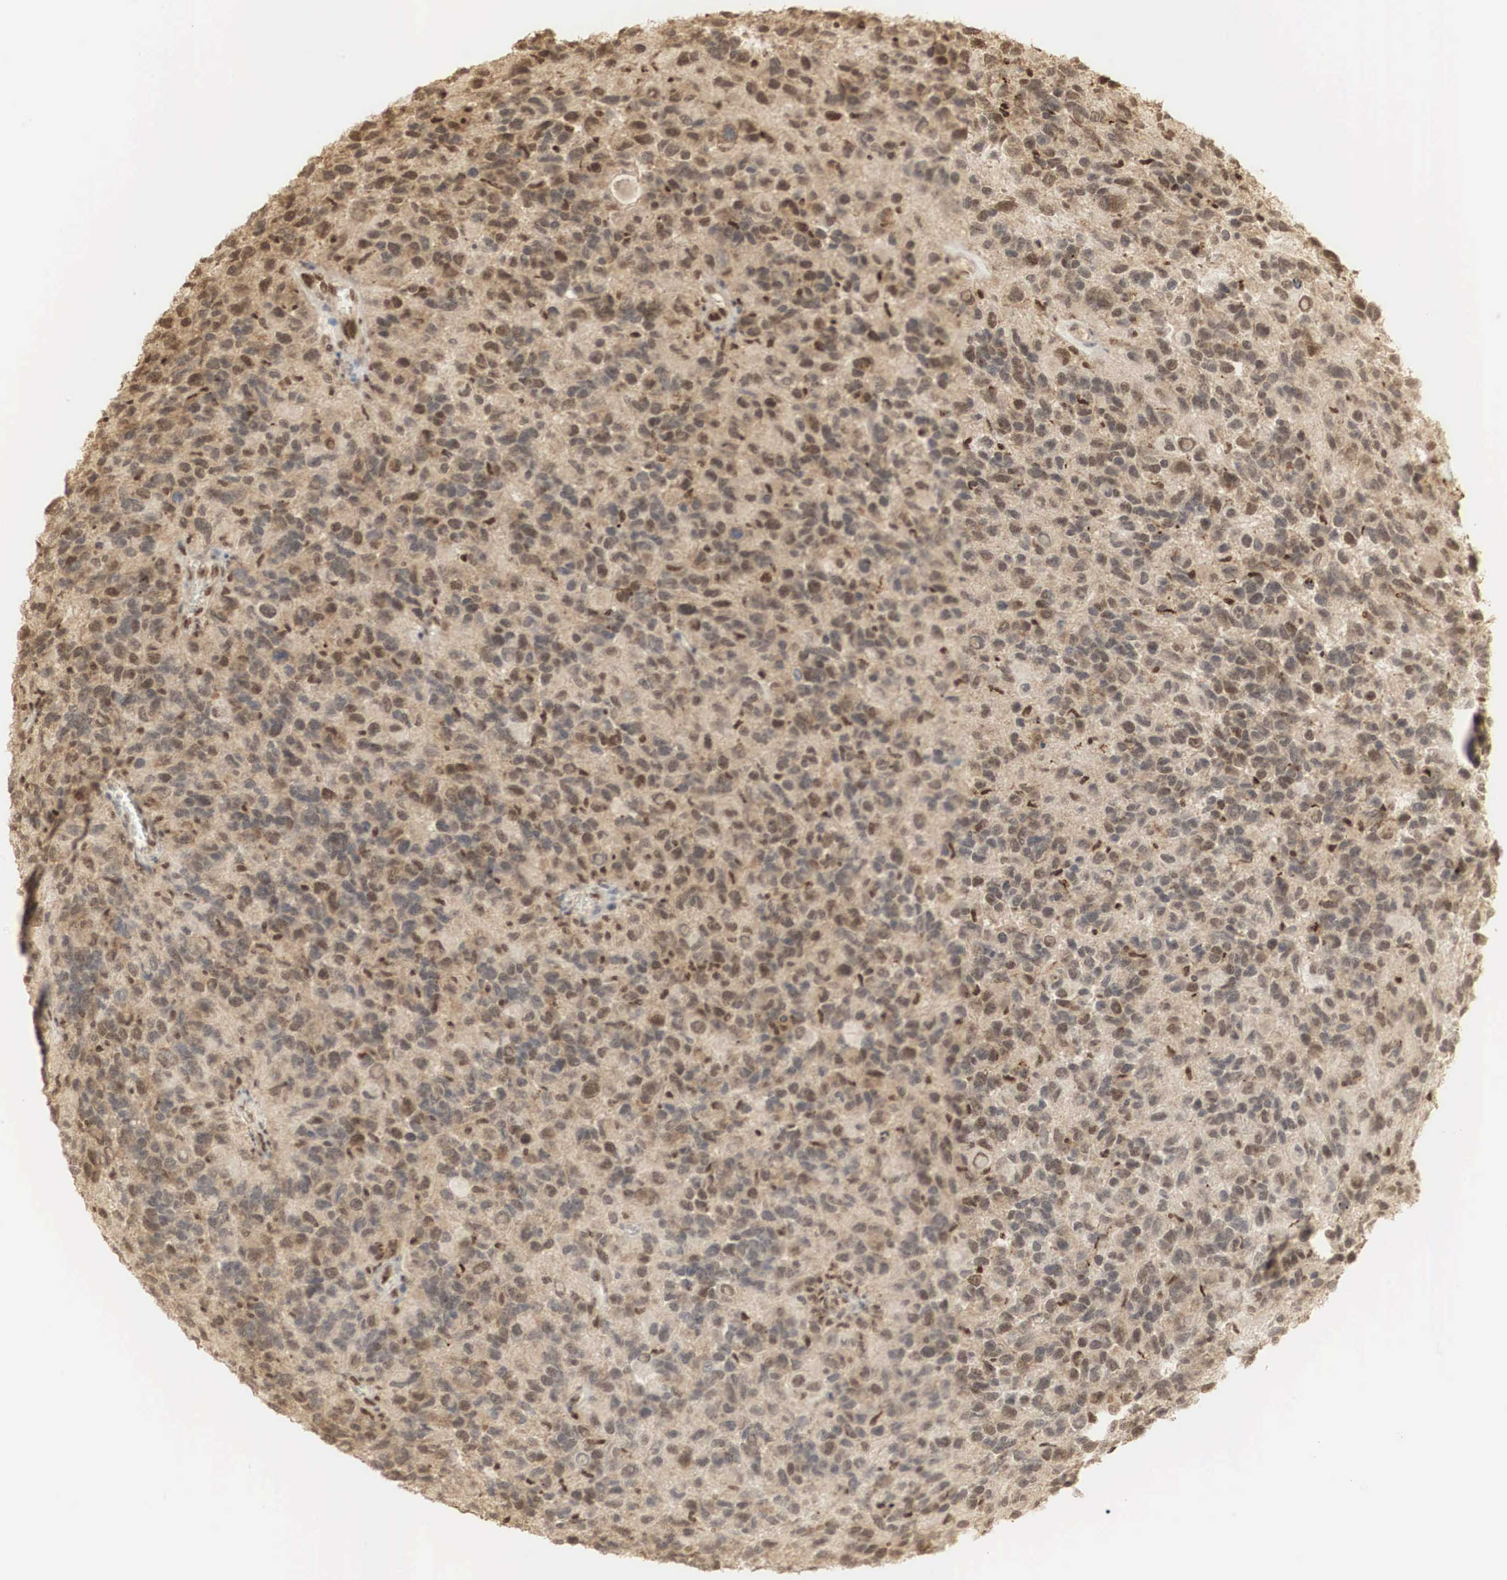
{"staining": {"intensity": "moderate", "quantity": ">75%", "location": "cytoplasmic/membranous,nuclear"}, "tissue": "glioma", "cell_type": "Tumor cells", "image_type": "cancer", "snomed": [{"axis": "morphology", "description": "Glioma, malignant, High grade"}, {"axis": "topography", "description": "Brain"}], "caption": "Immunohistochemistry (DAB (3,3'-diaminobenzidine)) staining of malignant glioma (high-grade) reveals moderate cytoplasmic/membranous and nuclear protein expression in approximately >75% of tumor cells.", "gene": "RNF113A", "patient": {"sex": "male", "age": 77}}